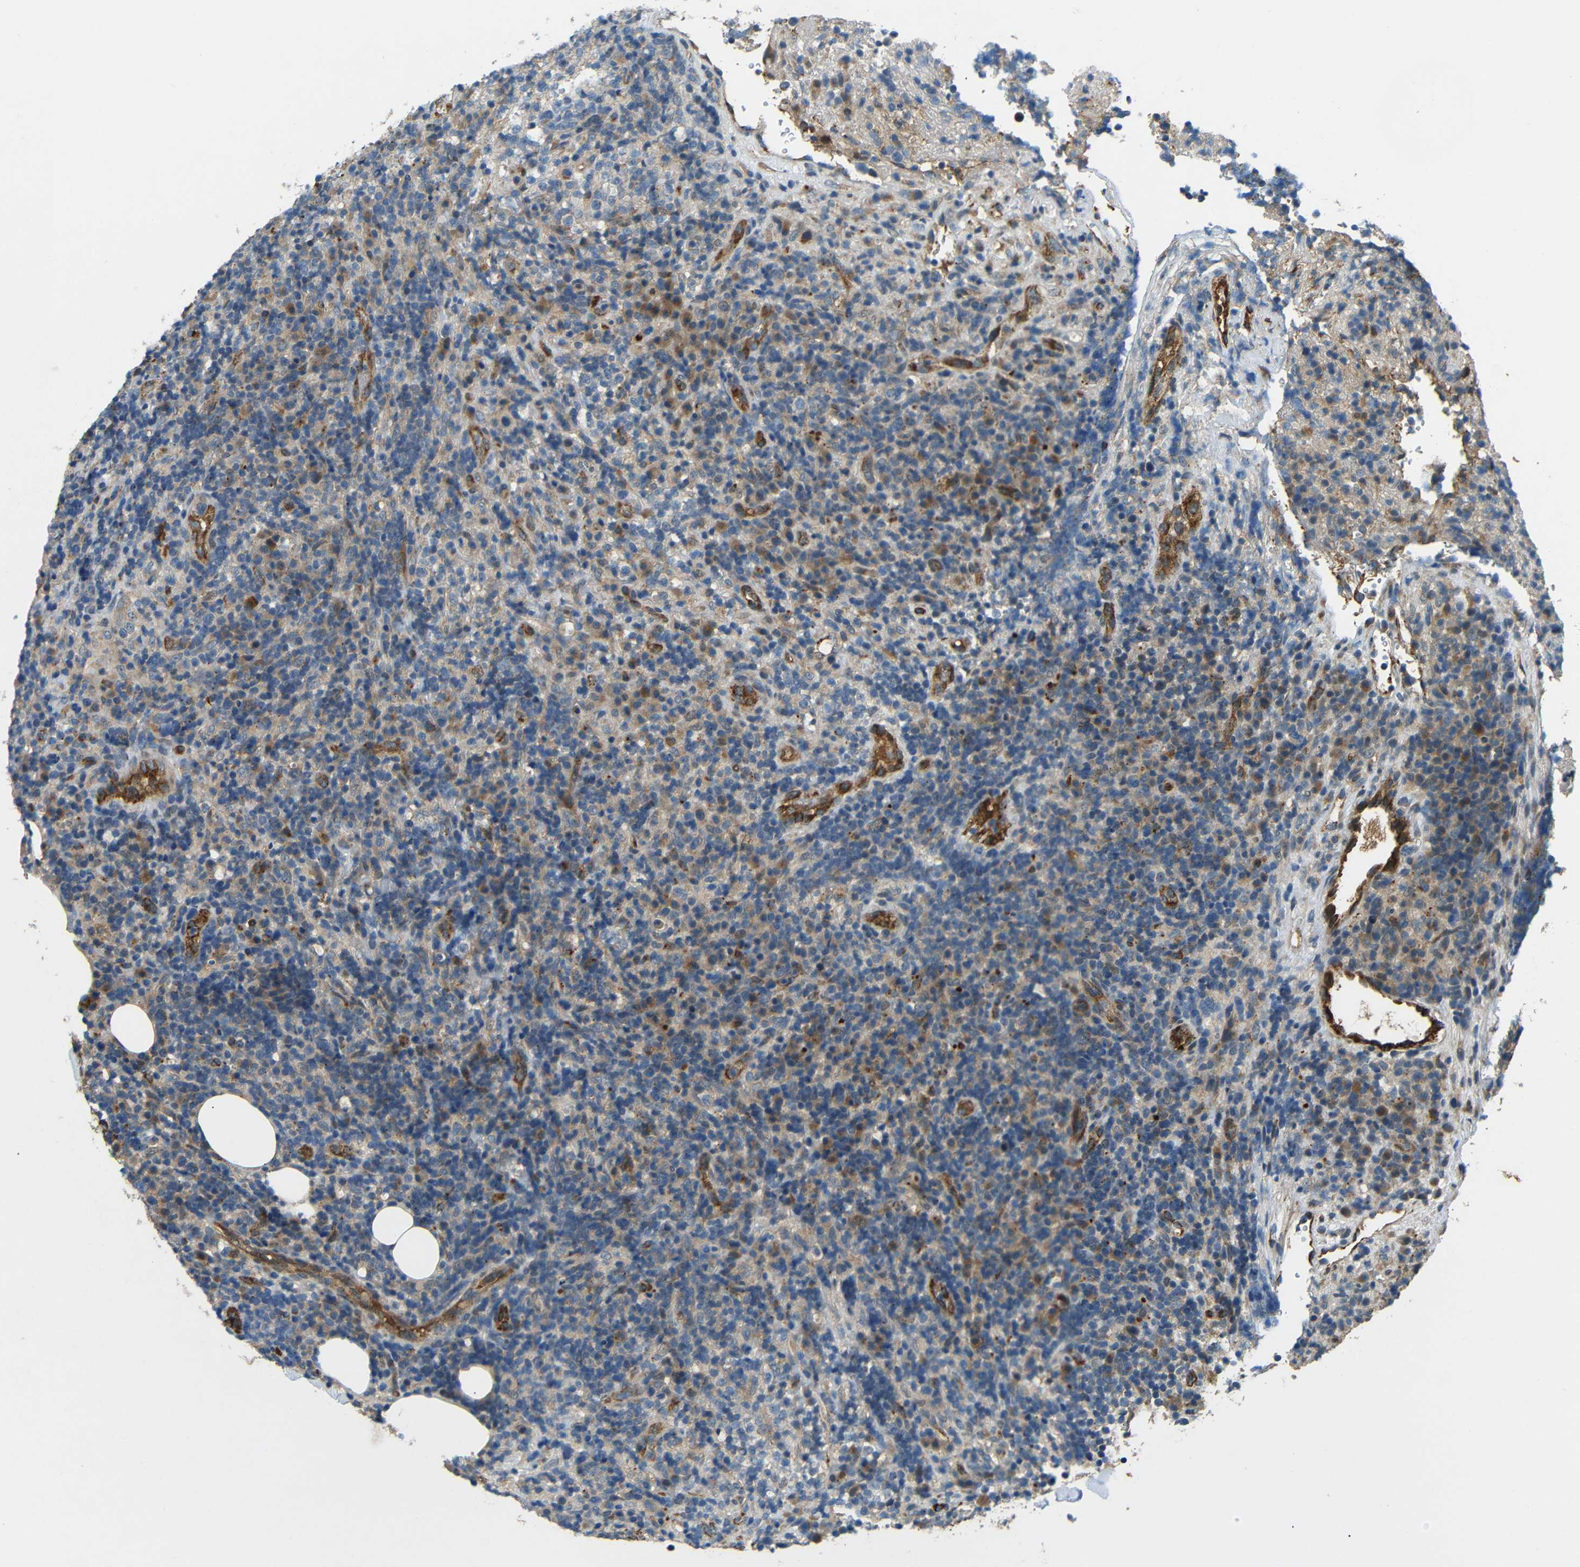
{"staining": {"intensity": "moderate", "quantity": "<25%", "location": "cytoplasmic/membranous"}, "tissue": "lymphoma", "cell_type": "Tumor cells", "image_type": "cancer", "snomed": [{"axis": "morphology", "description": "Malignant lymphoma, non-Hodgkin's type, High grade"}, {"axis": "topography", "description": "Lymph node"}], "caption": "Lymphoma stained with DAB (3,3'-diaminobenzidine) immunohistochemistry (IHC) displays low levels of moderate cytoplasmic/membranous staining in approximately <25% of tumor cells. The staining was performed using DAB (3,3'-diaminobenzidine), with brown indicating positive protein expression. Nuclei are stained blue with hematoxylin.", "gene": "ATP7A", "patient": {"sex": "female", "age": 76}}